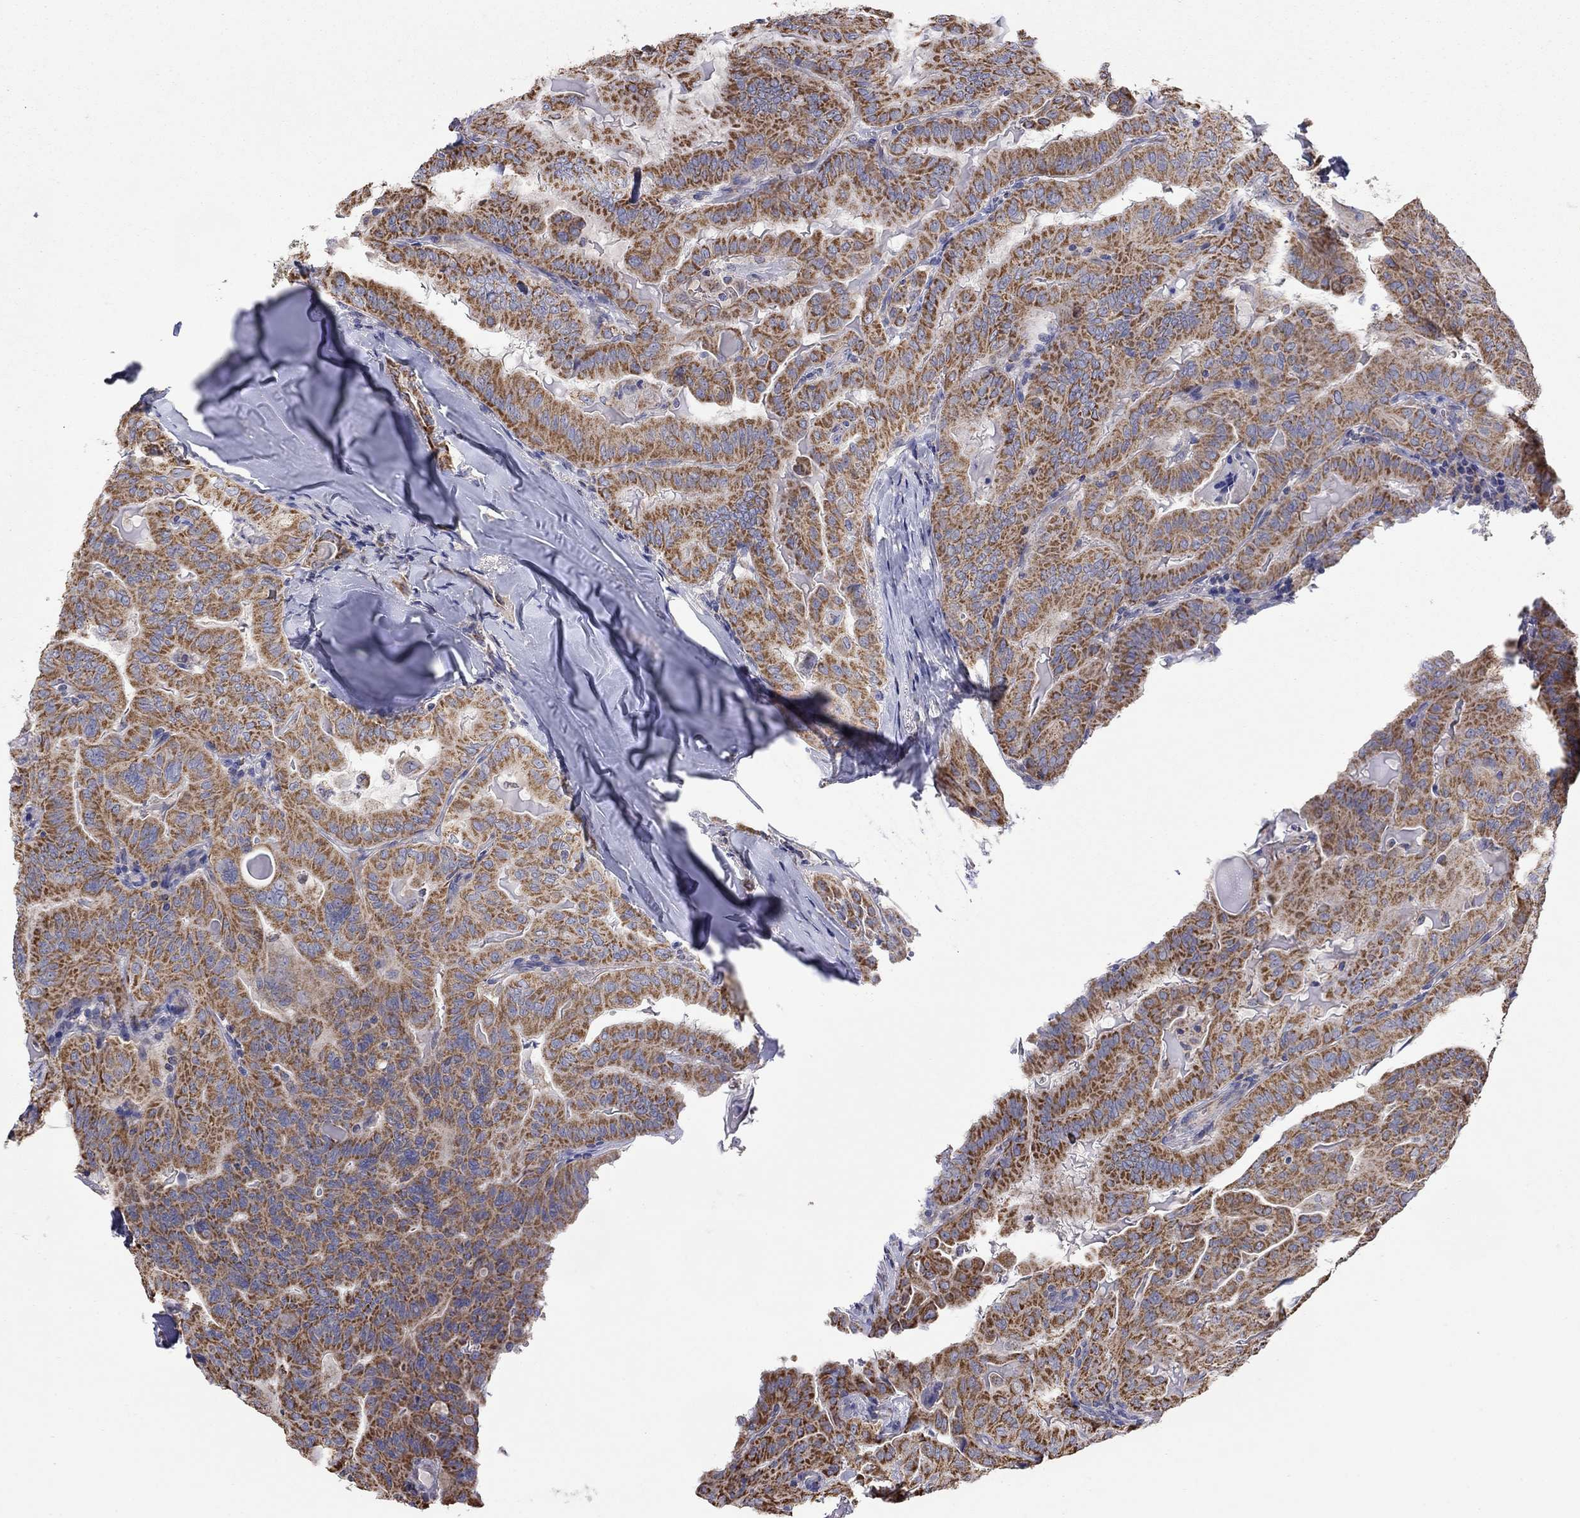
{"staining": {"intensity": "strong", "quantity": "25%-75%", "location": "cytoplasmic/membranous"}, "tissue": "thyroid cancer", "cell_type": "Tumor cells", "image_type": "cancer", "snomed": [{"axis": "morphology", "description": "Papillary adenocarcinoma, NOS"}, {"axis": "topography", "description": "Thyroid gland"}], "caption": "DAB immunohistochemical staining of thyroid papillary adenocarcinoma exhibits strong cytoplasmic/membranous protein staining in about 25%-75% of tumor cells.", "gene": "HPS5", "patient": {"sex": "female", "age": 68}}